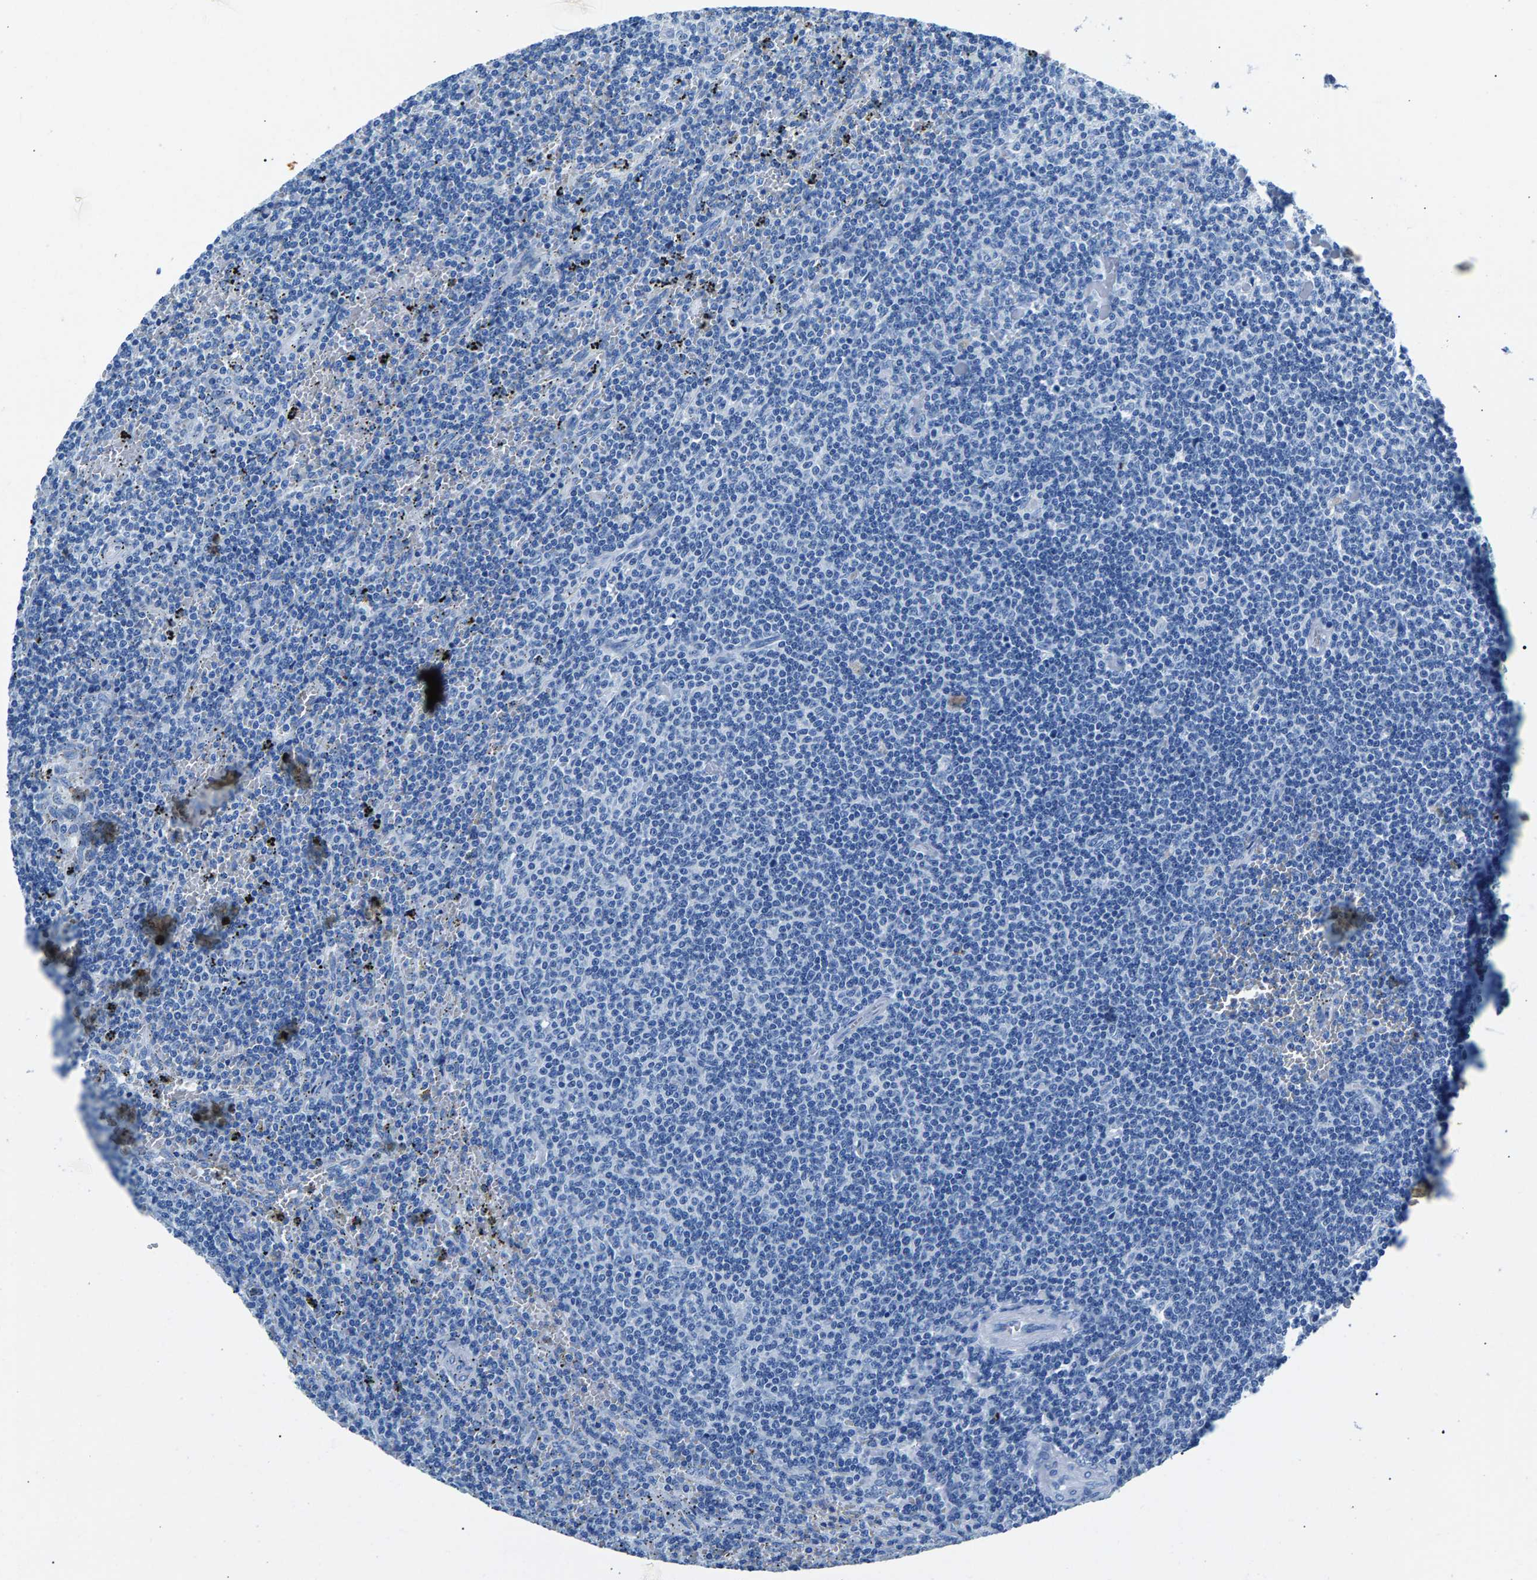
{"staining": {"intensity": "negative", "quantity": "none", "location": "none"}, "tissue": "lymphoma", "cell_type": "Tumor cells", "image_type": "cancer", "snomed": [{"axis": "morphology", "description": "Malignant lymphoma, non-Hodgkin's type, Low grade"}, {"axis": "topography", "description": "Spleen"}], "caption": "The histopathology image exhibits no staining of tumor cells in malignant lymphoma, non-Hodgkin's type (low-grade).", "gene": "CPS1", "patient": {"sex": "female", "age": 50}}